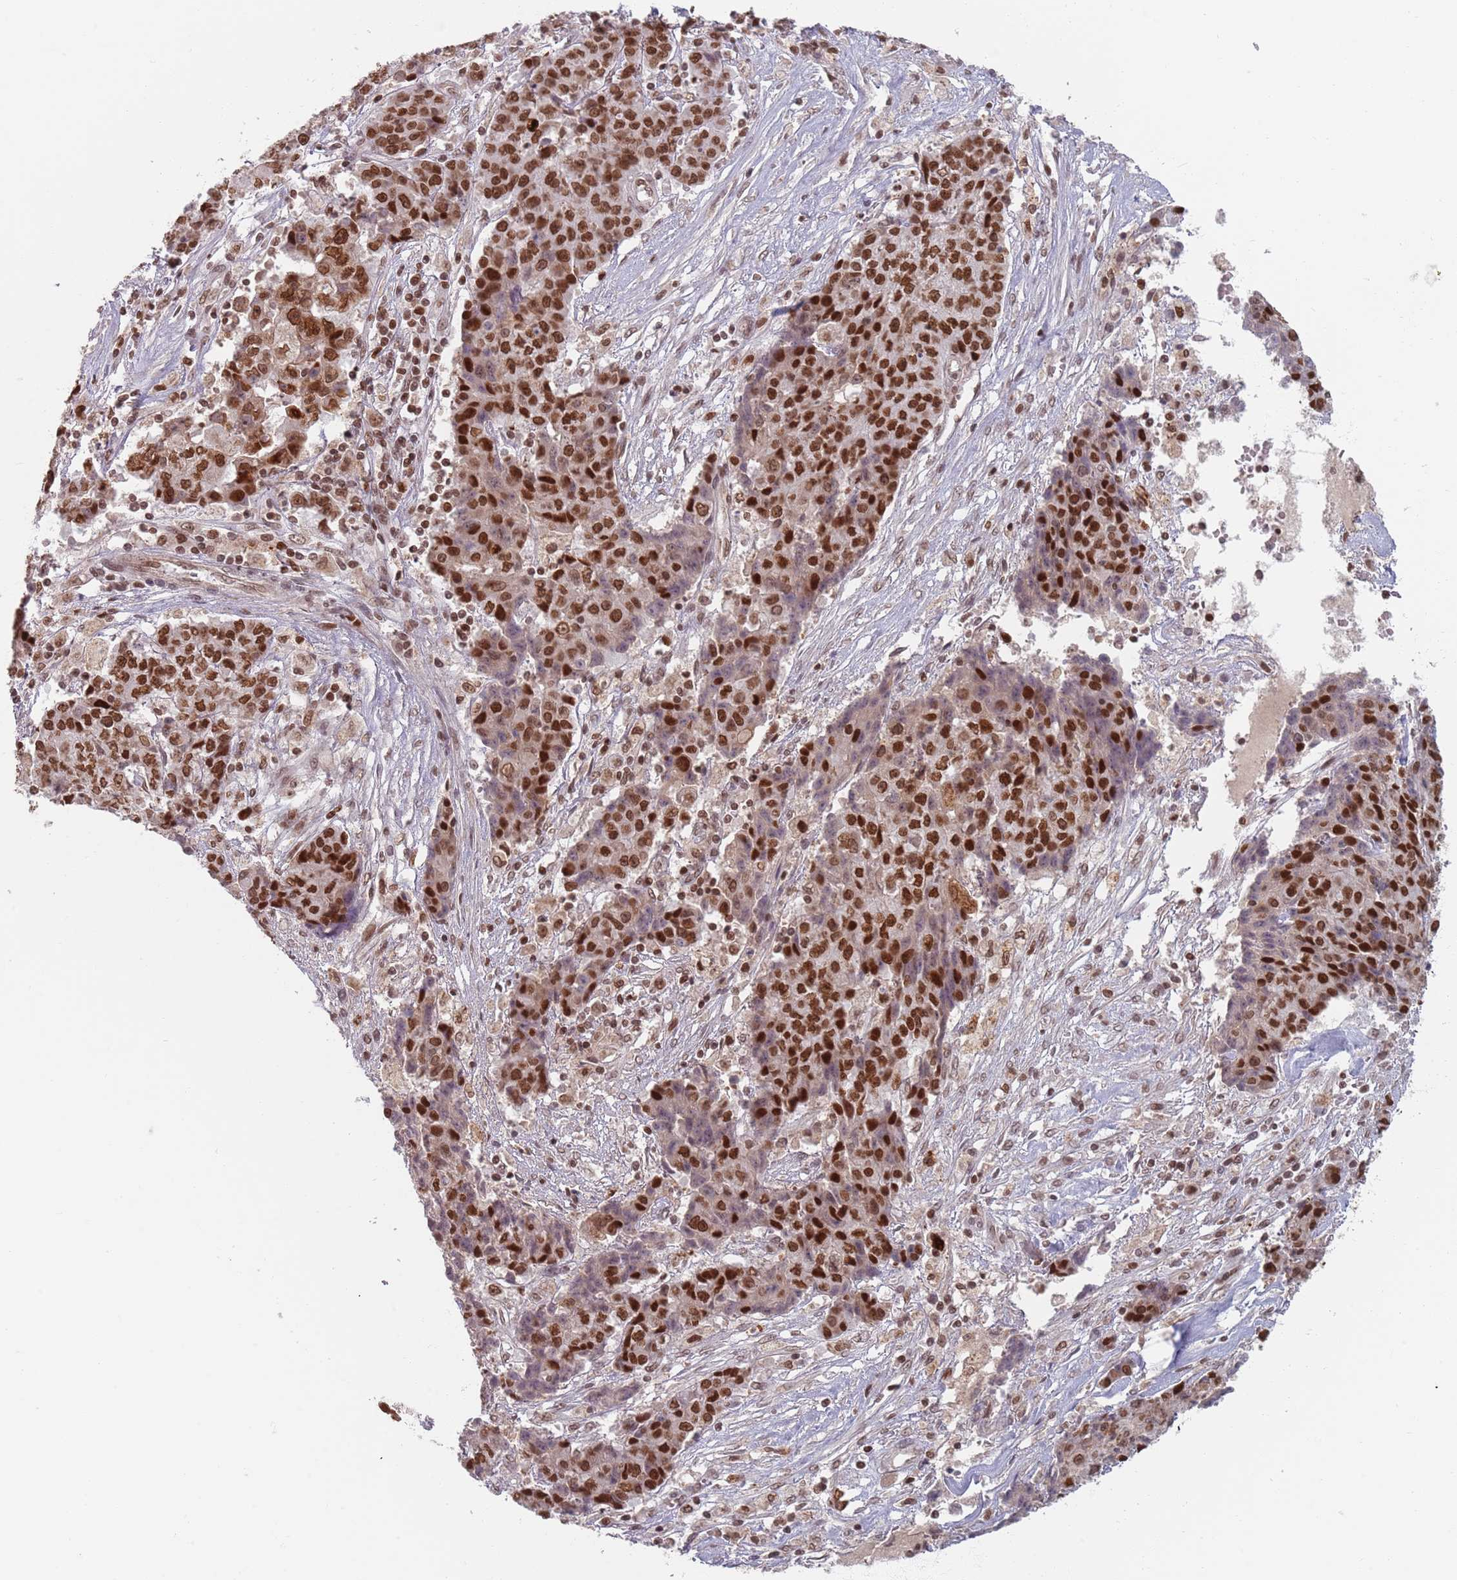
{"staining": {"intensity": "strong", "quantity": ">75%", "location": "nuclear"}, "tissue": "ovarian cancer", "cell_type": "Tumor cells", "image_type": "cancer", "snomed": [{"axis": "morphology", "description": "Carcinoma, endometroid"}, {"axis": "topography", "description": "Ovary"}], "caption": "A brown stain labels strong nuclear positivity of a protein in endometroid carcinoma (ovarian) tumor cells.", "gene": "NUP50", "patient": {"sex": "female", "age": 42}}